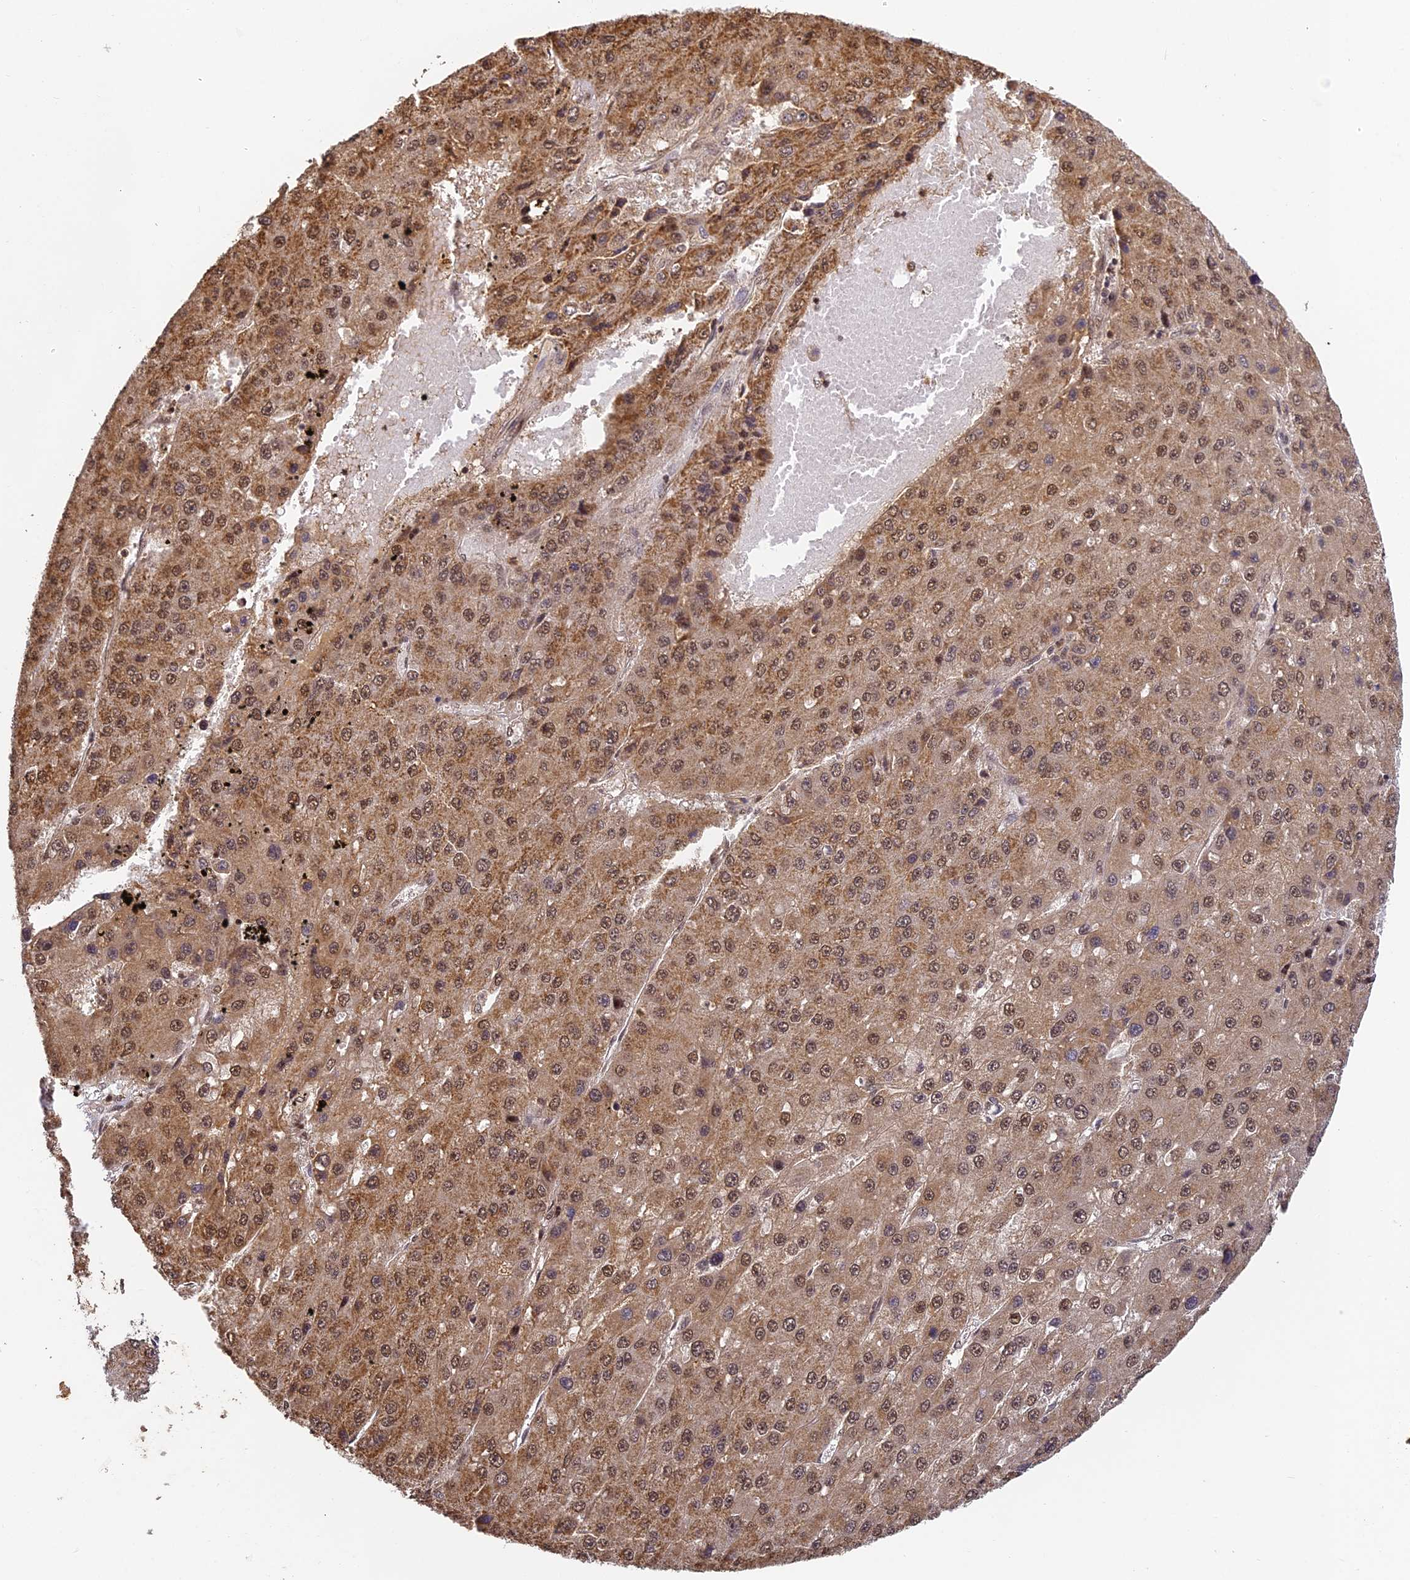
{"staining": {"intensity": "moderate", "quantity": ">75%", "location": "cytoplasmic/membranous,nuclear"}, "tissue": "liver cancer", "cell_type": "Tumor cells", "image_type": "cancer", "snomed": [{"axis": "morphology", "description": "Carcinoma, Hepatocellular, NOS"}, {"axis": "topography", "description": "Liver"}], "caption": "Liver cancer (hepatocellular carcinoma) was stained to show a protein in brown. There is medium levels of moderate cytoplasmic/membranous and nuclear expression in about >75% of tumor cells. The staining was performed using DAB (3,3'-diaminobenzidine) to visualize the protein expression in brown, while the nuclei were stained in blue with hematoxylin (Magnification: 20x).", "gene": "ZNF443", "patient": {"sex": "female", "age": 73}}